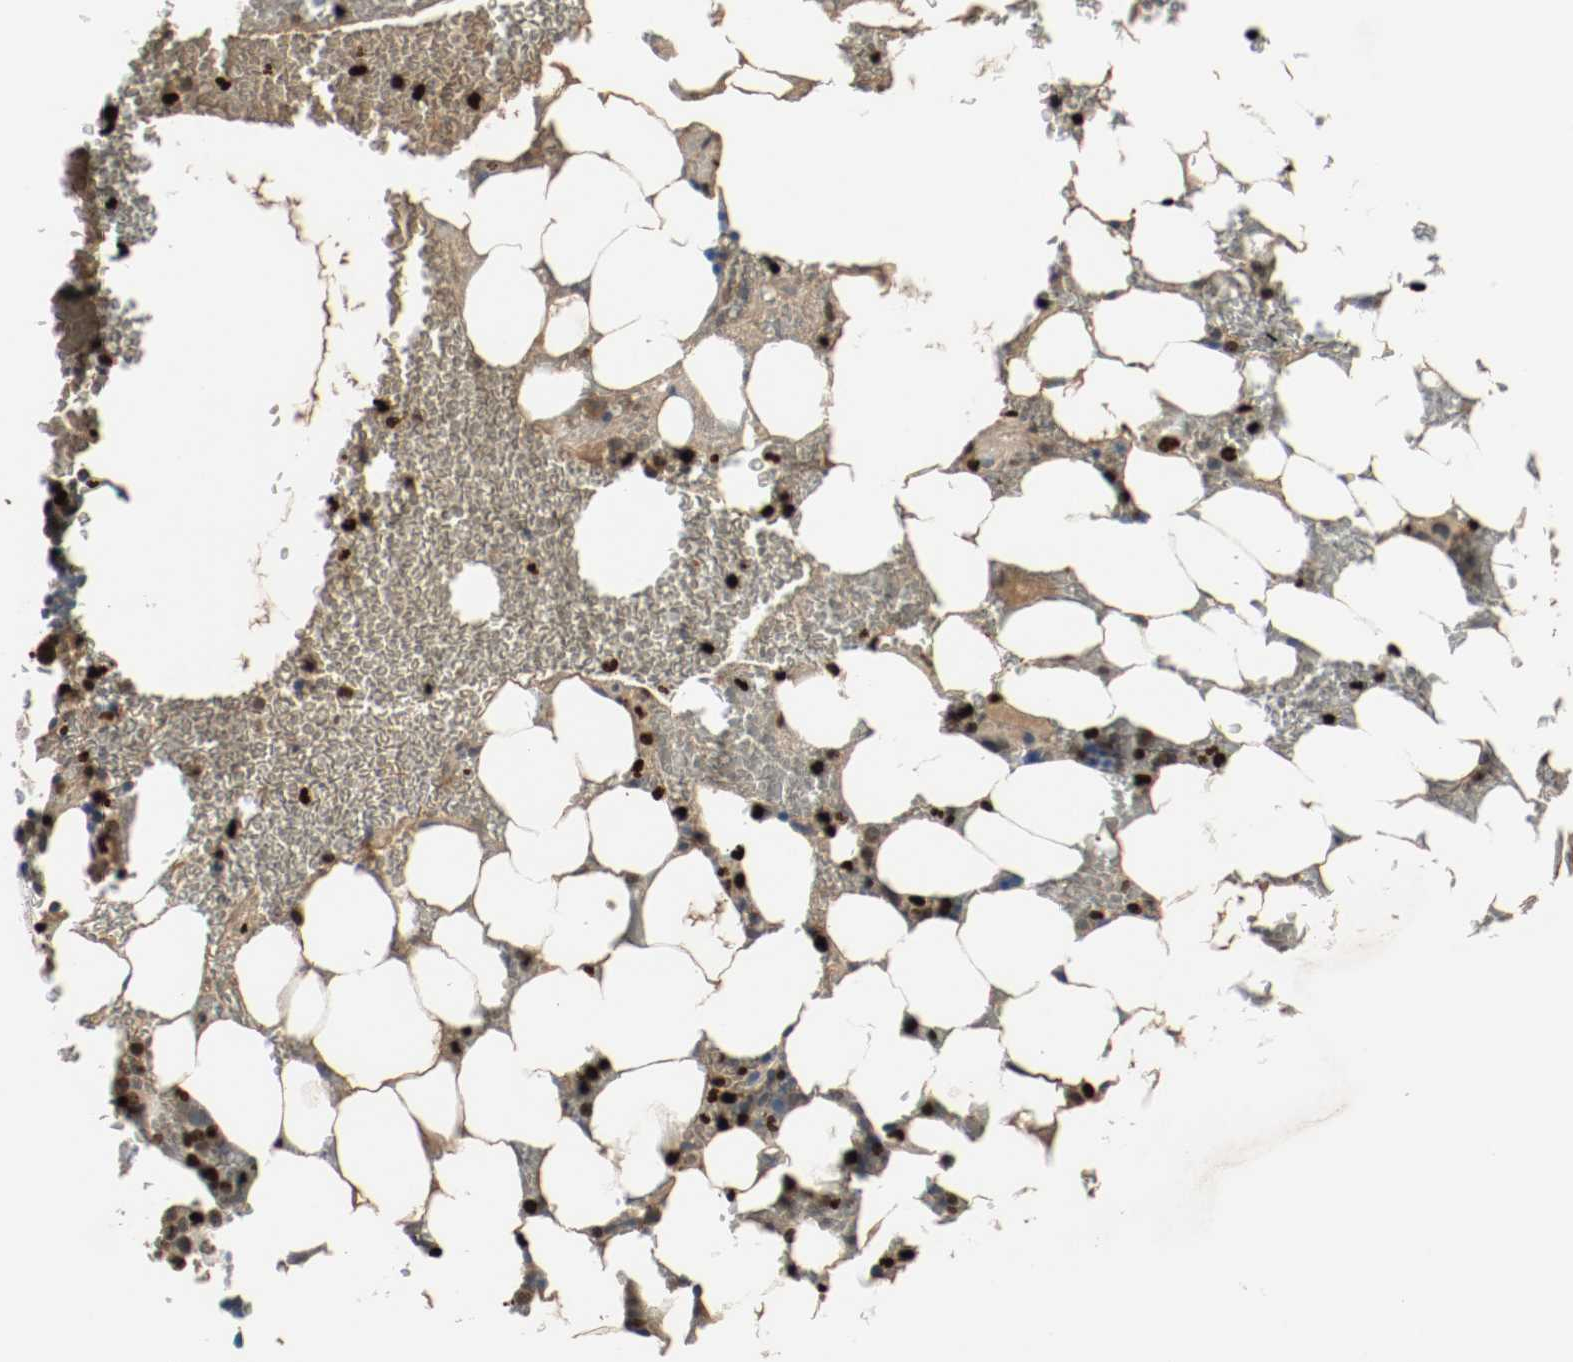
{"staining": {"intensity": "strong", "quantity": ">75%", "location": "nuclear"}, "tissue": "bone marrow", "cell_type": "Hematopoietic cells", "image_type": "normal", "snomed": [{"axis": "morphology", "description": "Normal tissue, NOS"}, {"axis": "topography", "description": "Bone marrow"}], "caption": "This photomicrograph demonstrates unremarkable bone marrow stained with immunohistochemistry (IHC) to label a protein in brown. The nuclear of hematopoietic cells show strong positivity for the protein. Nuclei are counter-stained blue.", "gene": "BLK", "patient": {"sex": "female", "age": 73}}